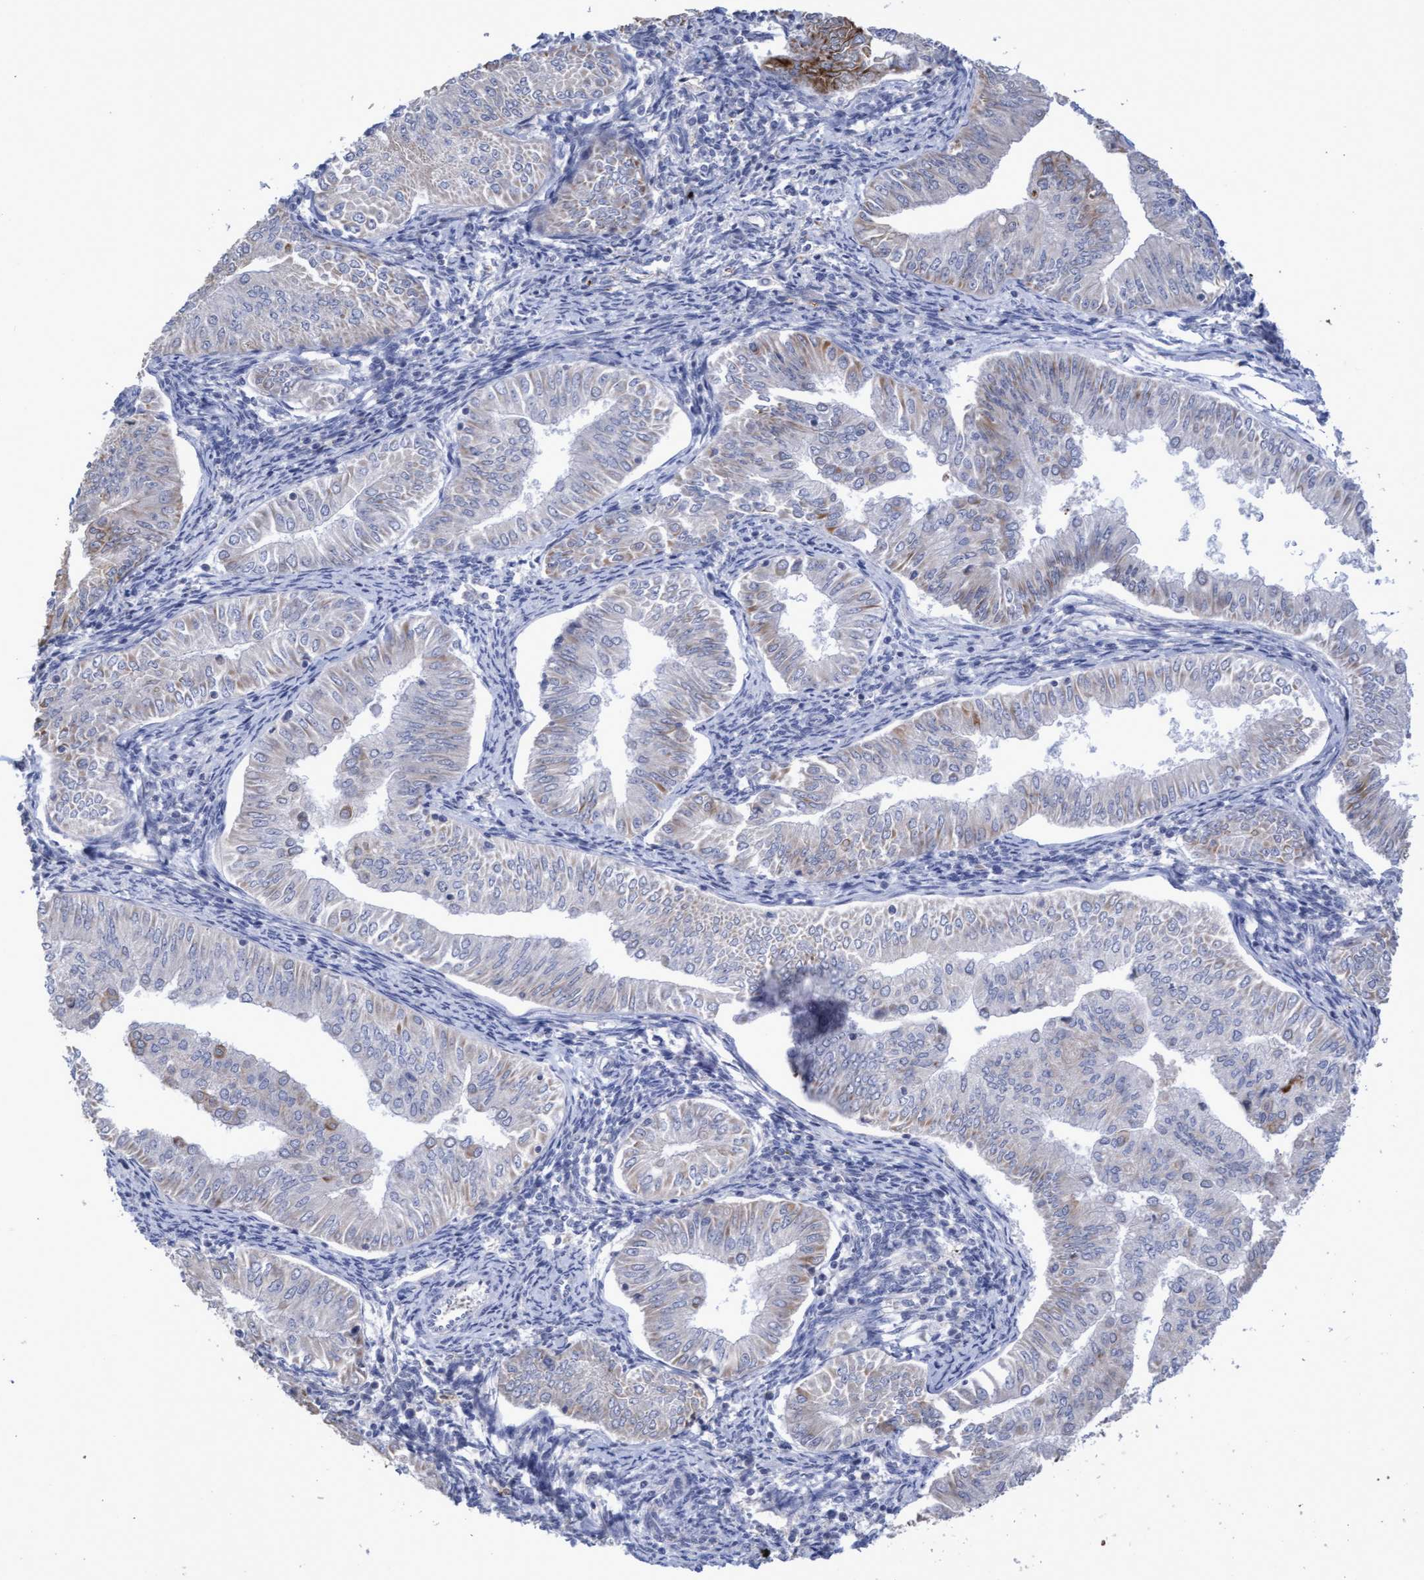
{"staining": {"intensity": "weak", "quantity": "<25%", "location": "cytoplasmic/membranous"}, "tissue": "endometrial cancer", "cell_type": "Tumor cells", "image_type": "cancer", "snomed": [{"axis": "morphology", "description": "Normal tissue, NOS"}, {"axis": "morphology", "description": "Adenocarcinoma, NOS"}, {"axis": "topography", "description": "Endometrium"}], "caption": "This is a photomicrograph of immunohistochemistry (IHC) staining of endometrial cancer (adenocarcinoma), which shows no positivity in tumor cells. (Stains: DAB (3,3'-diaminobenzidine) immunohistochemistry with hematoxylin counter stain, Microscopy: brightfield microscopy at high magnification).", "gene": "KRT24", "patient": {"sex": "female", "age": 53}}